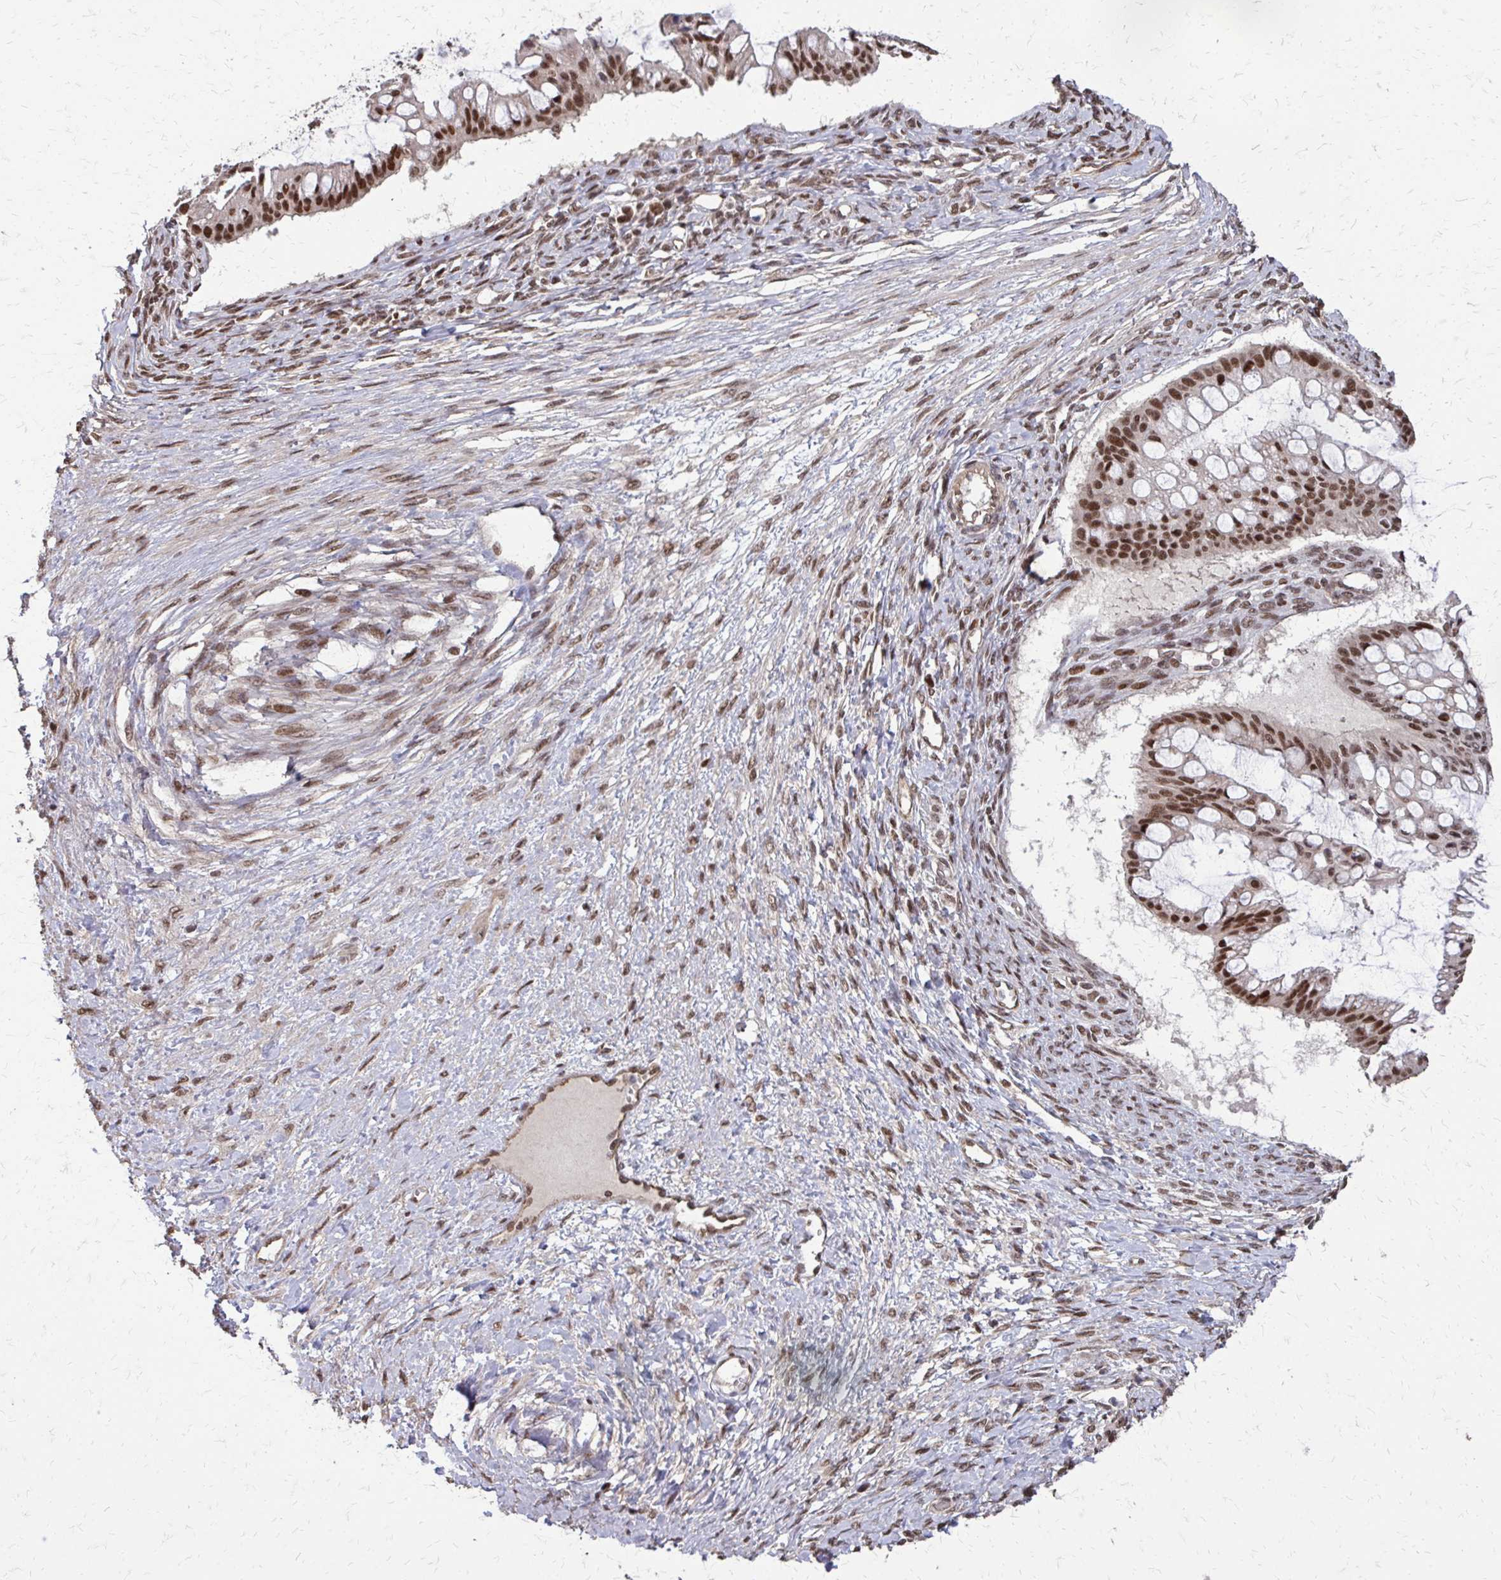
{"staining": {"intensity": "moderate", "quantity": ">75%", "location": "nuclear"}, "tissue": "ovarian cancer", "cell_type": "Tumor cells", "image_type": "cancer", "snomed": [{"axis": "morphology", "description": "Cystadenocarcinoma, mucinous, NOS"}, {"axis": "topography", "description": "Ovary"}], "caption": "The photomicrograph displays immunohistochemical staining of ovarian mucinous cystadenocarcinoma. There is moderate nuclear positivity is seen in approximately >75% of tumor cells.", "gene": "SS18", "patient": {"sex": "female", "age": 73}}